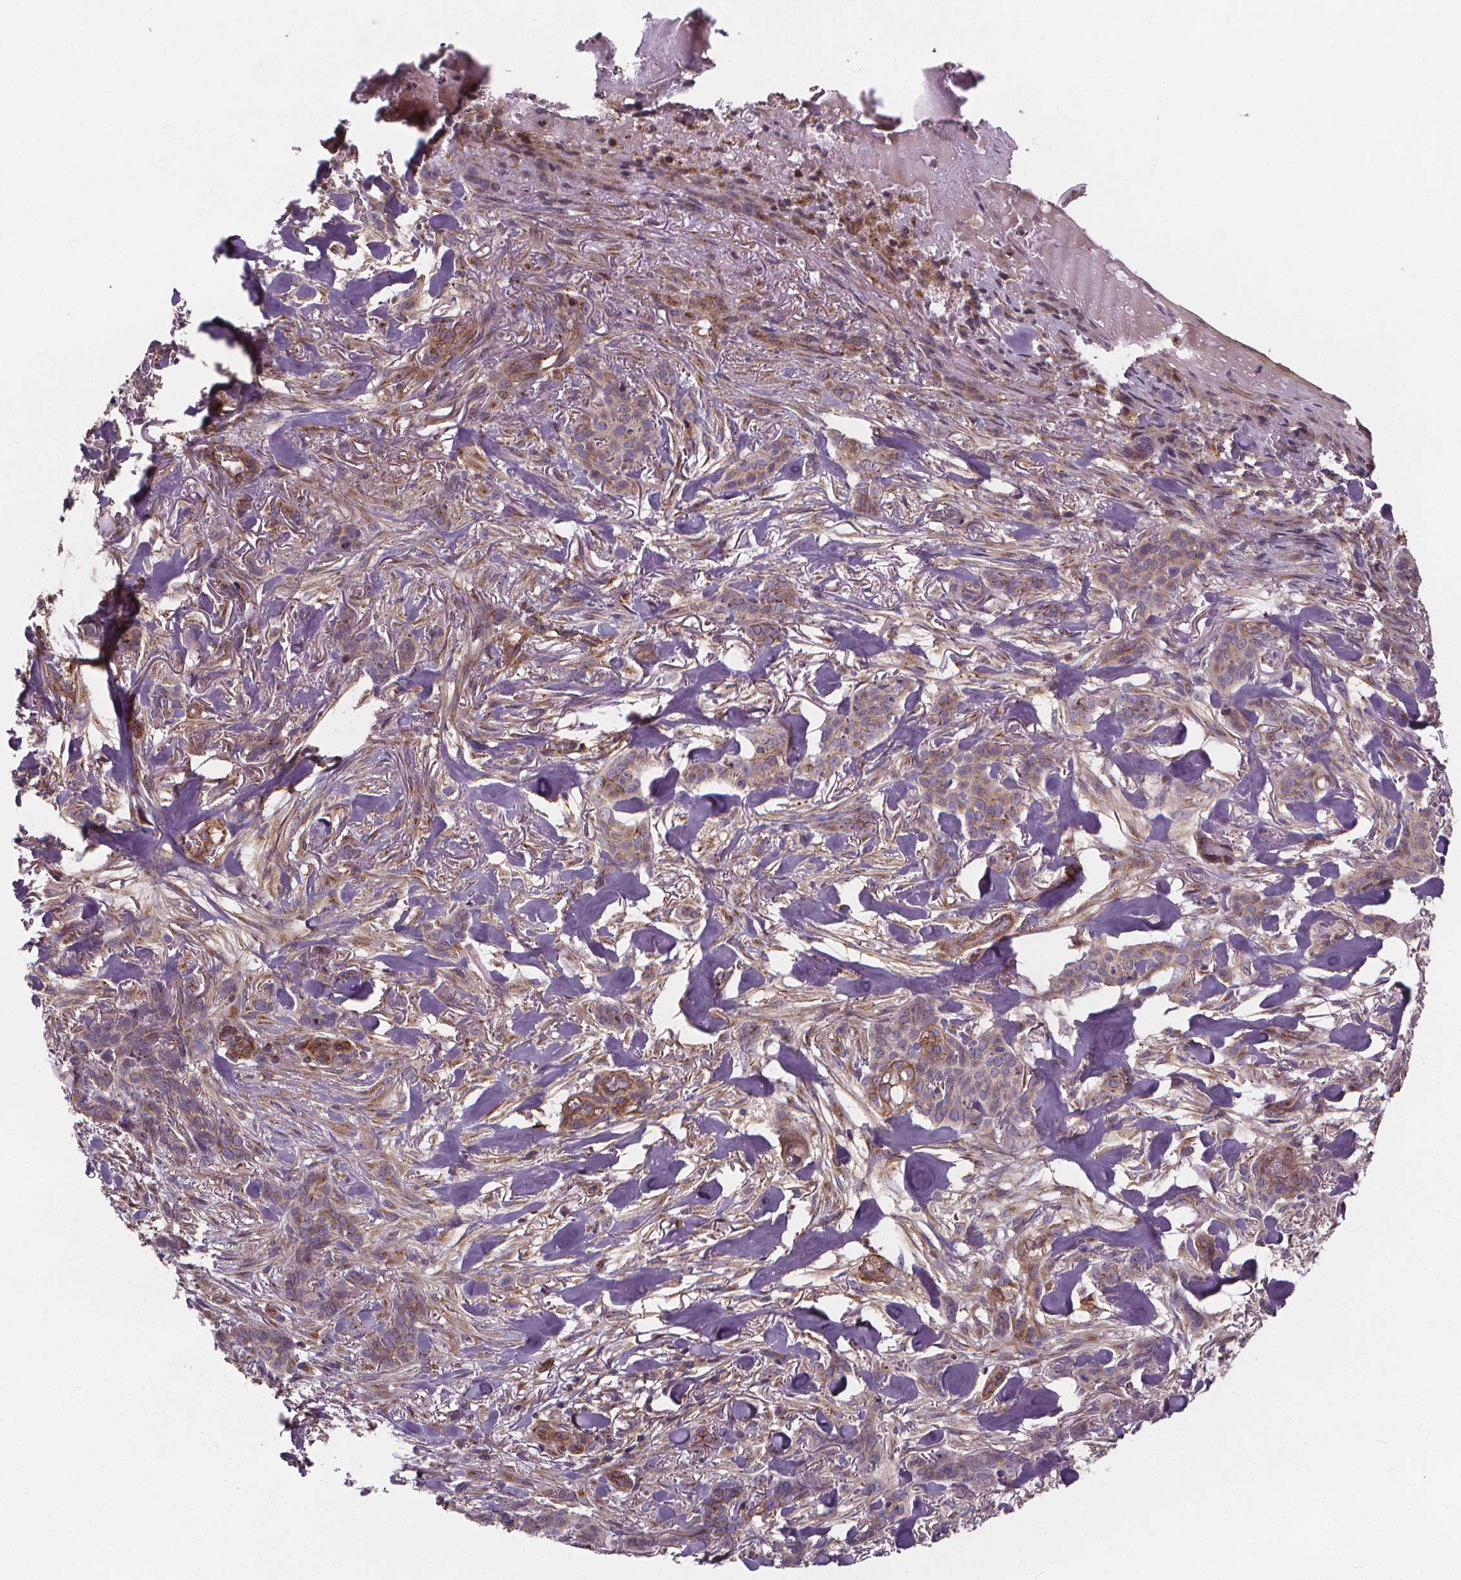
{"staining": {"intensity": "weak", "quantity": "25%-75%", "location": "cytoplasmic/membranous"}, "tissue": "skin cancer", "cell_type": "Tumor cells", "image_type": "cancer", "snomed": [{"axis": "morphology", "description": "Basal cell carcinoma"}, {"axis": "topography", "description": "Skin"}], "caption": "The immunohistochemical stain highlights weak cytoplasmic/membranous staining in tumor cells of skin cancer (basal cell carcinoma) tissue. (DAB (3,3'-diaminobenzidine) IHC with brightfield microscopy, high magnification).", "gene": "CLINT1", "patient": {"sex": "female", "age": 61}}